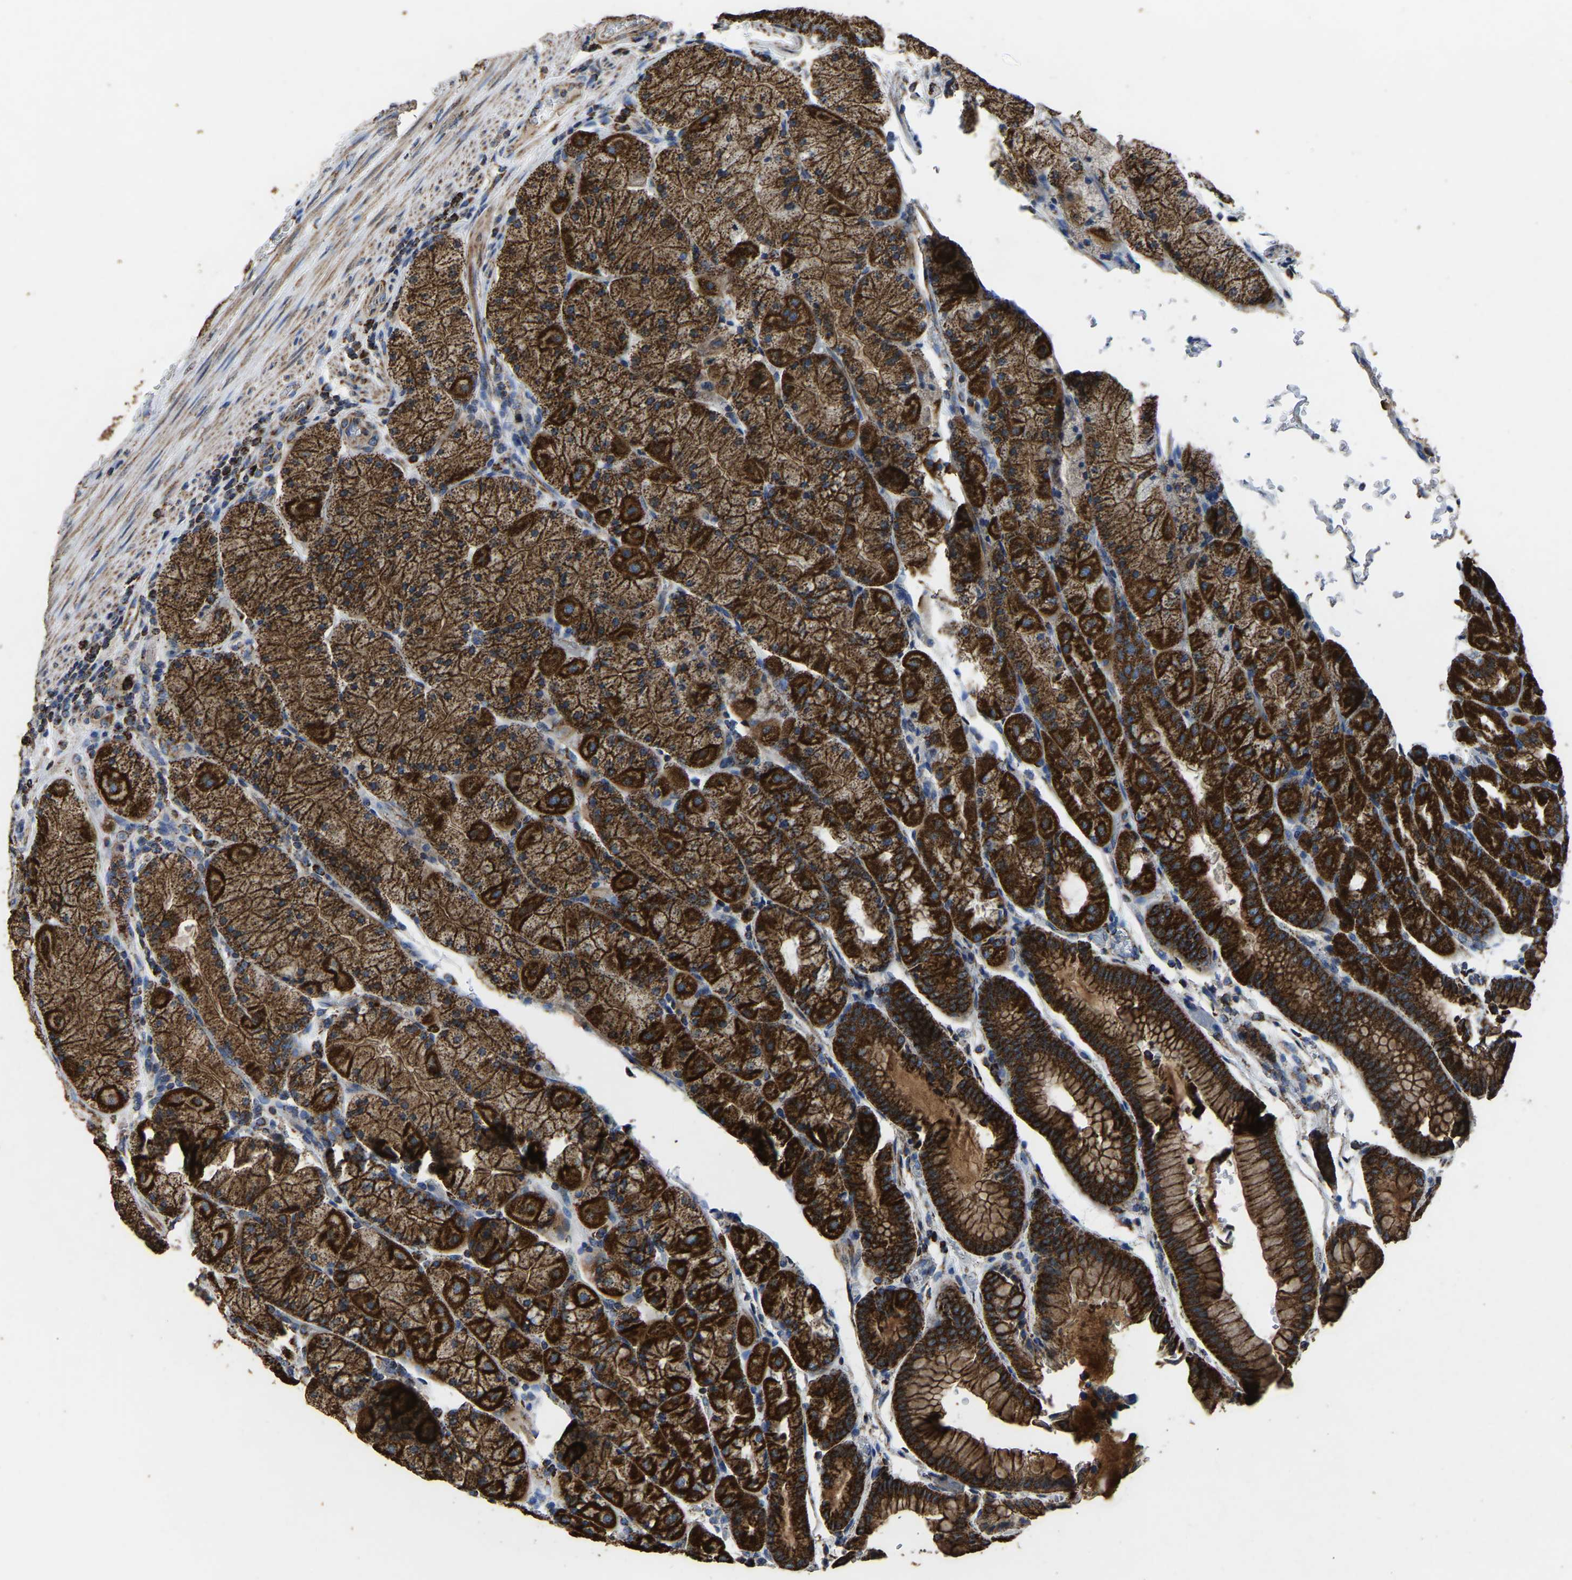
{"staining": {"intensity": "strong", "quantity": ">75%", "location": "cytoplasmic/membranous"}, "tissue": "stomach", "cell_type": "Glandular cells", "image_type": "normal", "snomed": [{"axis": "morphology", "description": "Normal tissue, NOS"}, {"axis": "morphology", "description": "Carcinoid, malignant, NOS"}, {"axis": "topography", "description": "Stomach, upper"}], "caption": "IHC (DAB (3,3'-diaminobenzidine)) staining of benign human stomach exhibits strong cytoplasmic/membranous protein positivity in approximately >75% of glandular cells. The staining was performed using DAB (3,3'-diaminobenzidine), with brown indicating positive protein expression. Nuclei are stained blue with hematoxylin.", "gene": "ETFA", "patient": {"sex": "male", "age": 39}}